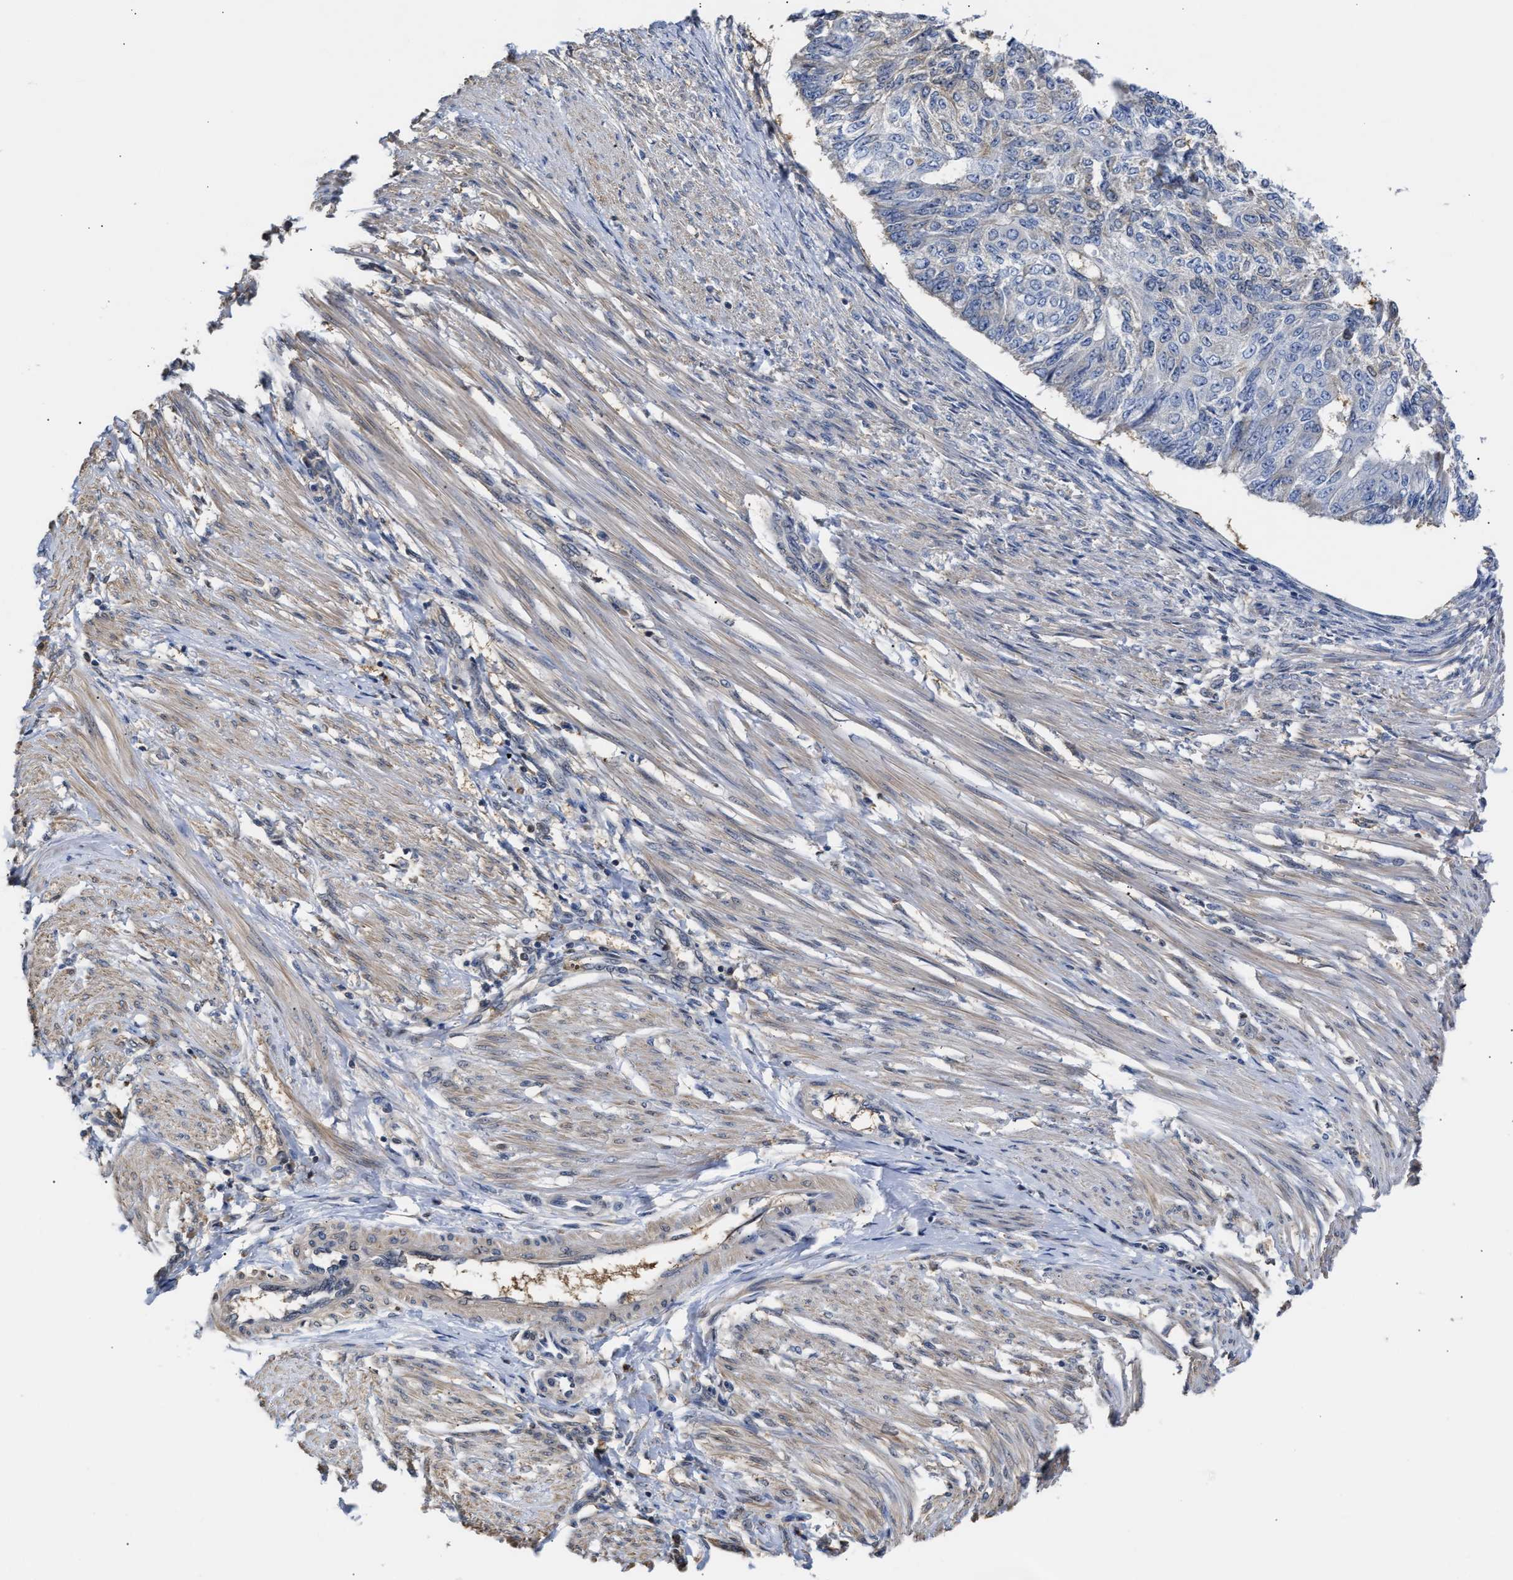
{"staining": {"intensity": "negative", "quantity": "none", "location": "none"}, "tissue": "endometrial cancer", "cell_type": "Tumor cells", "image_type": "cancer", "snomed": [{"axis": "morphology", "description": "Adenocarcinoma, NOS"}, {"axis": "topography", "description": "Endometrium"}], "caption": "High magnification brightfield microscopy of endometrial cancer stained with DAB (3,3'-diaminobenzidine) (brown) and counterstained with hematoxylin (blue): tumor cells show no significant expression.", "gene": "KLHDC1", "patient": {"sex": "female", "age": 32}}